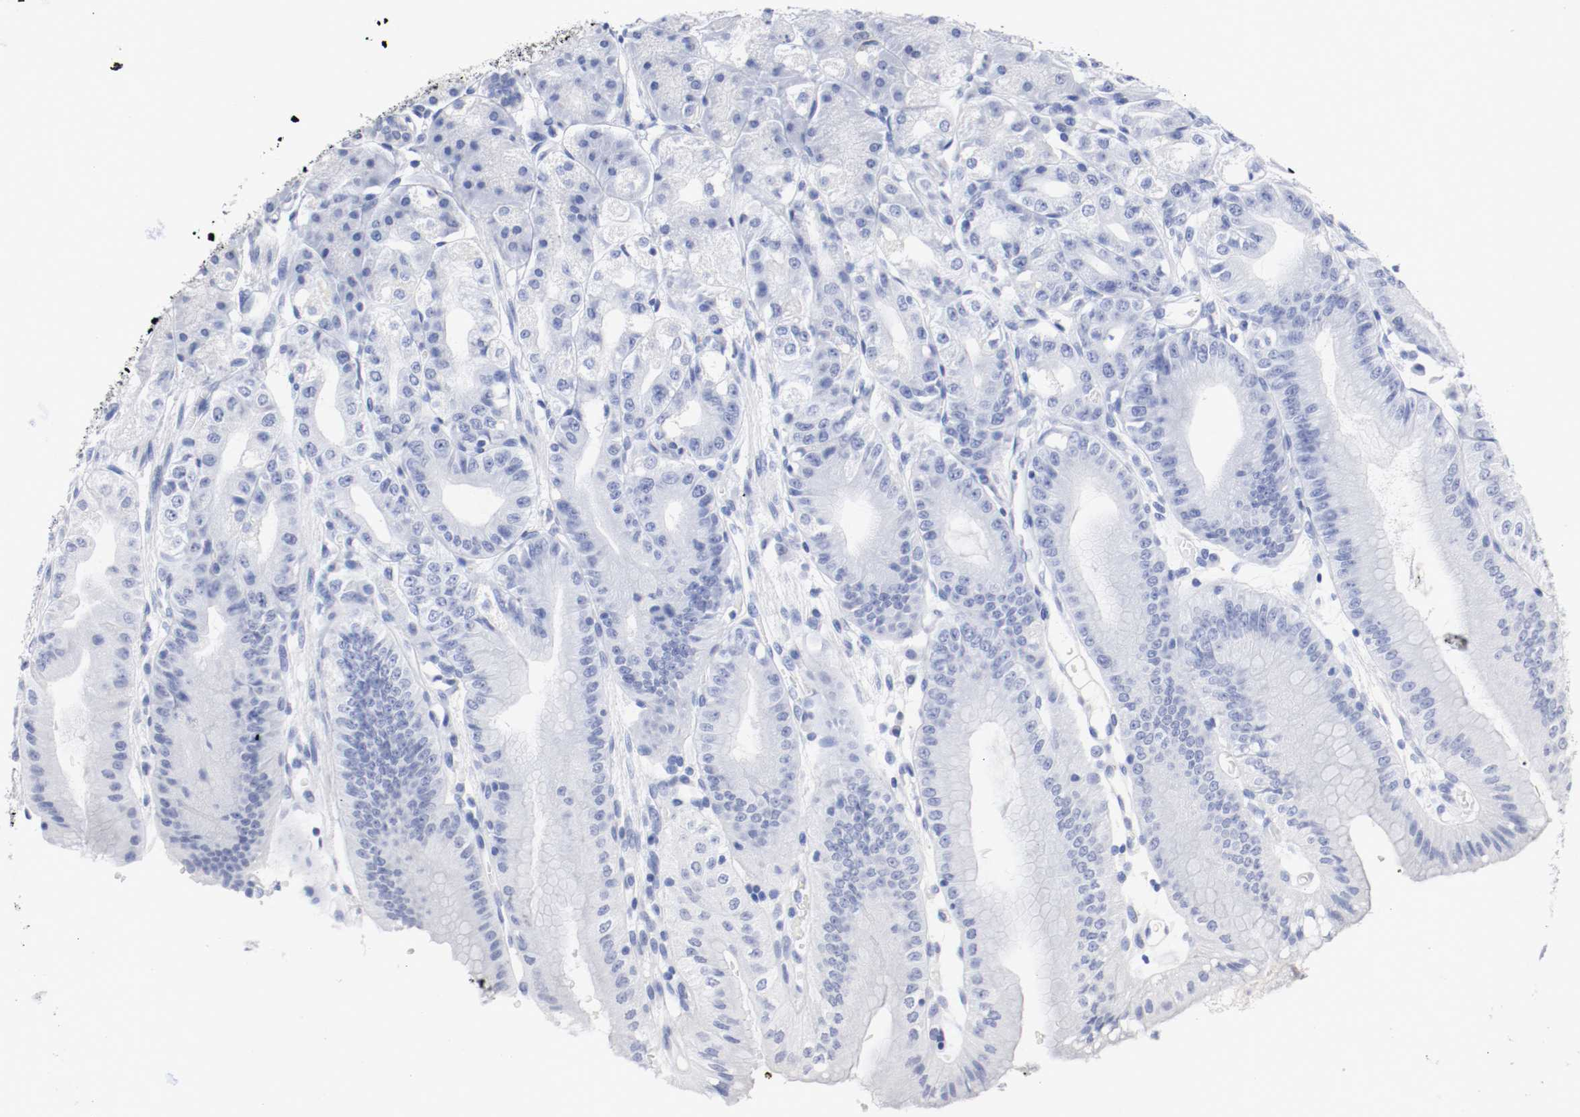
{"staining": {"intensity": "negative", "quantity": "none", "location": "none"}, "tissue": "stomach", "cell_type": "Glandular cells", "image_type": "normal", "snomed": [{"axis": "morphology", "description": "Normal tissue, NOS"}, {"axis": "topography", "description": "Stomach, lower"}], "caption": "The immunohistochemistry (IHC) histopathology image has no significant staining in glandular cells of stomach.", "gene": "GAD1", "patient": {"sex": "male", "age": 71}}